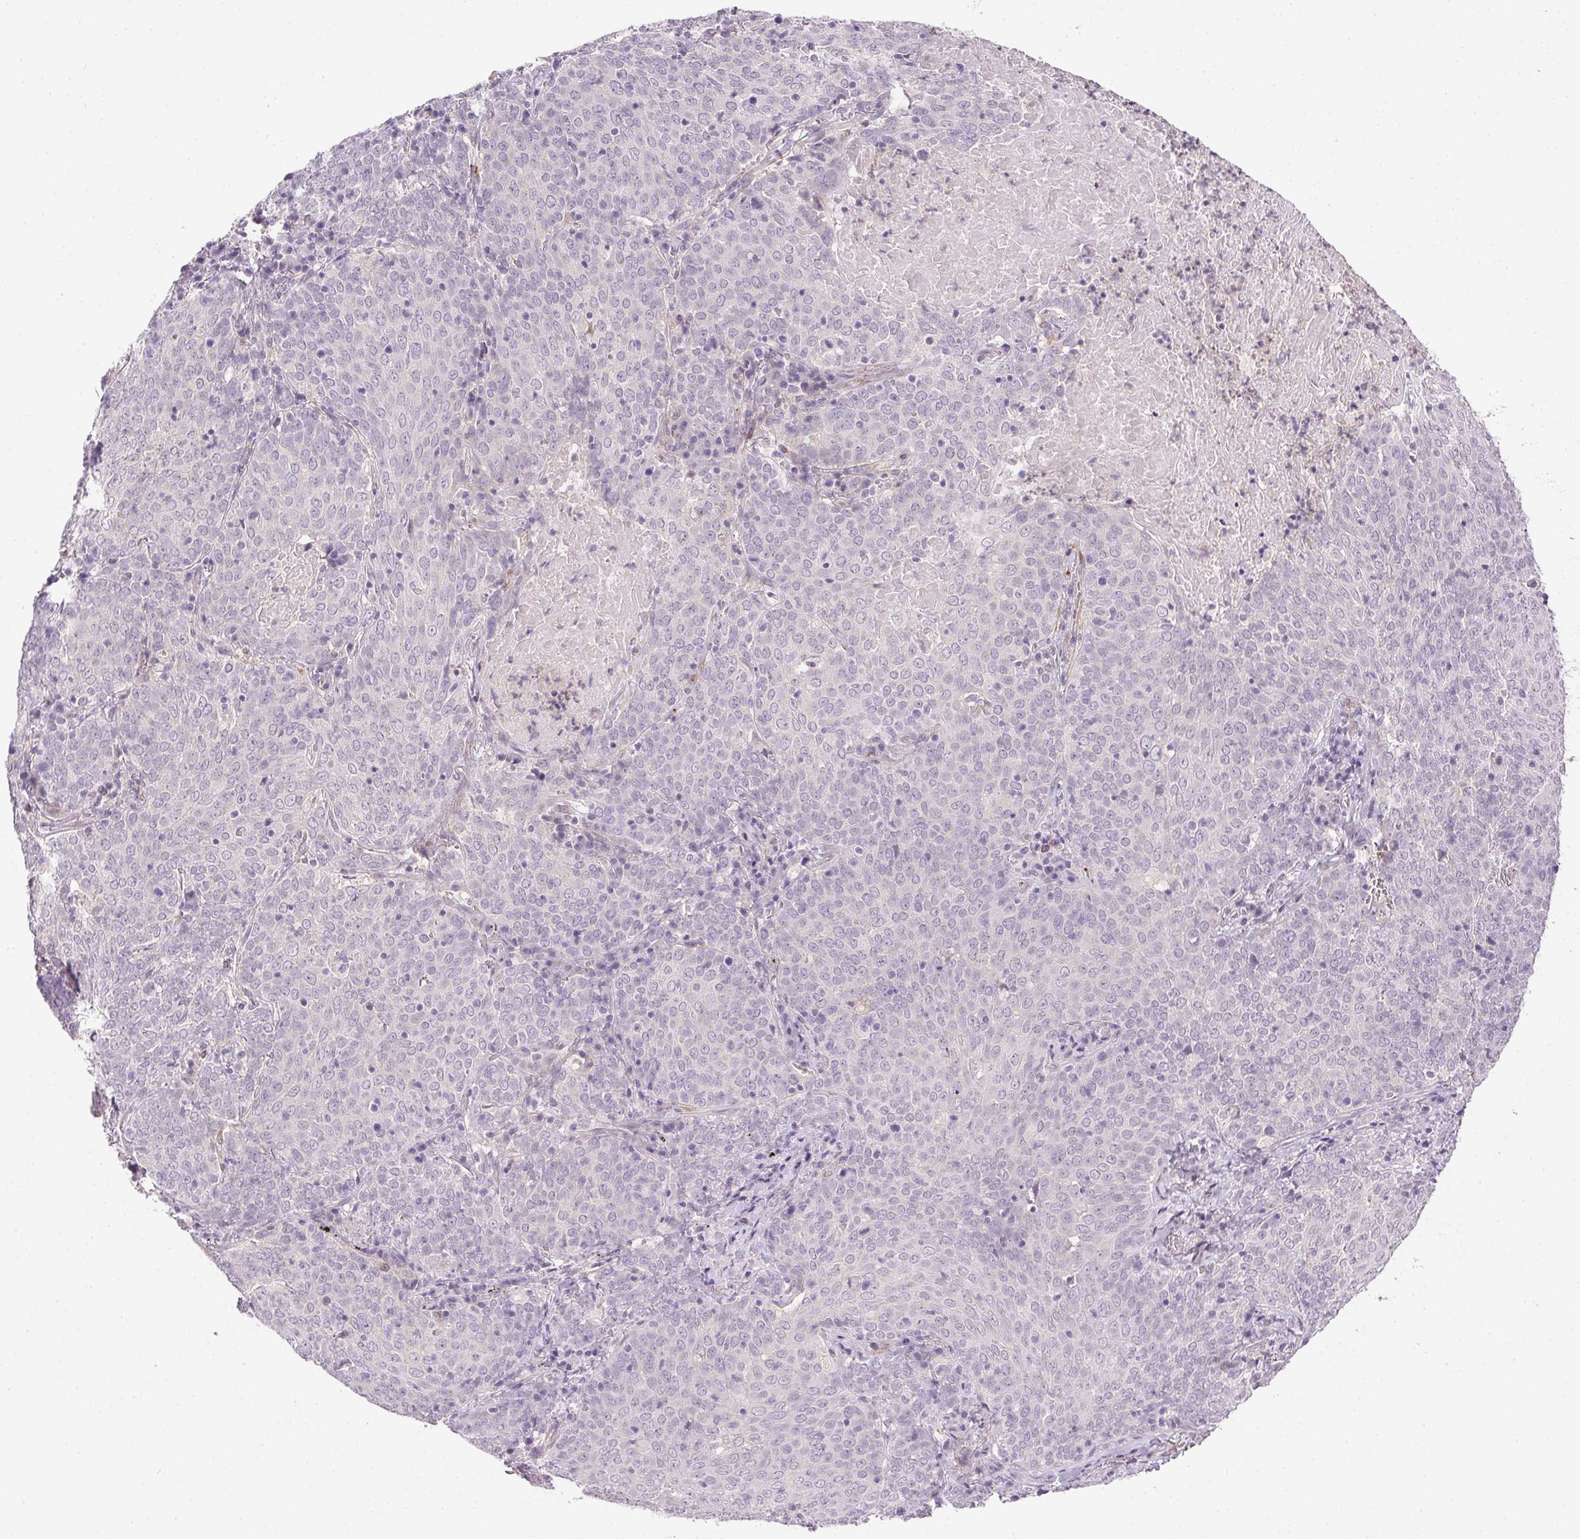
{"staining": {"intensity": "negative", "quantity": "none", "location": "none"}, "tissue": "lung cancer", "cell_type": "Tumor cells", "image_type": "cancer", "snomed": [{"axis": "morphology", "description": "Squamous cell carcinoma, NOS"}, {"axis": "topography", "description": "Lung"}], "caption": "Immunohistochemistry (IHC) of lung cancer reveals no staining in tumor cells.", "gene": "PRL", "patient": {"sex": "male", "age": 82}}